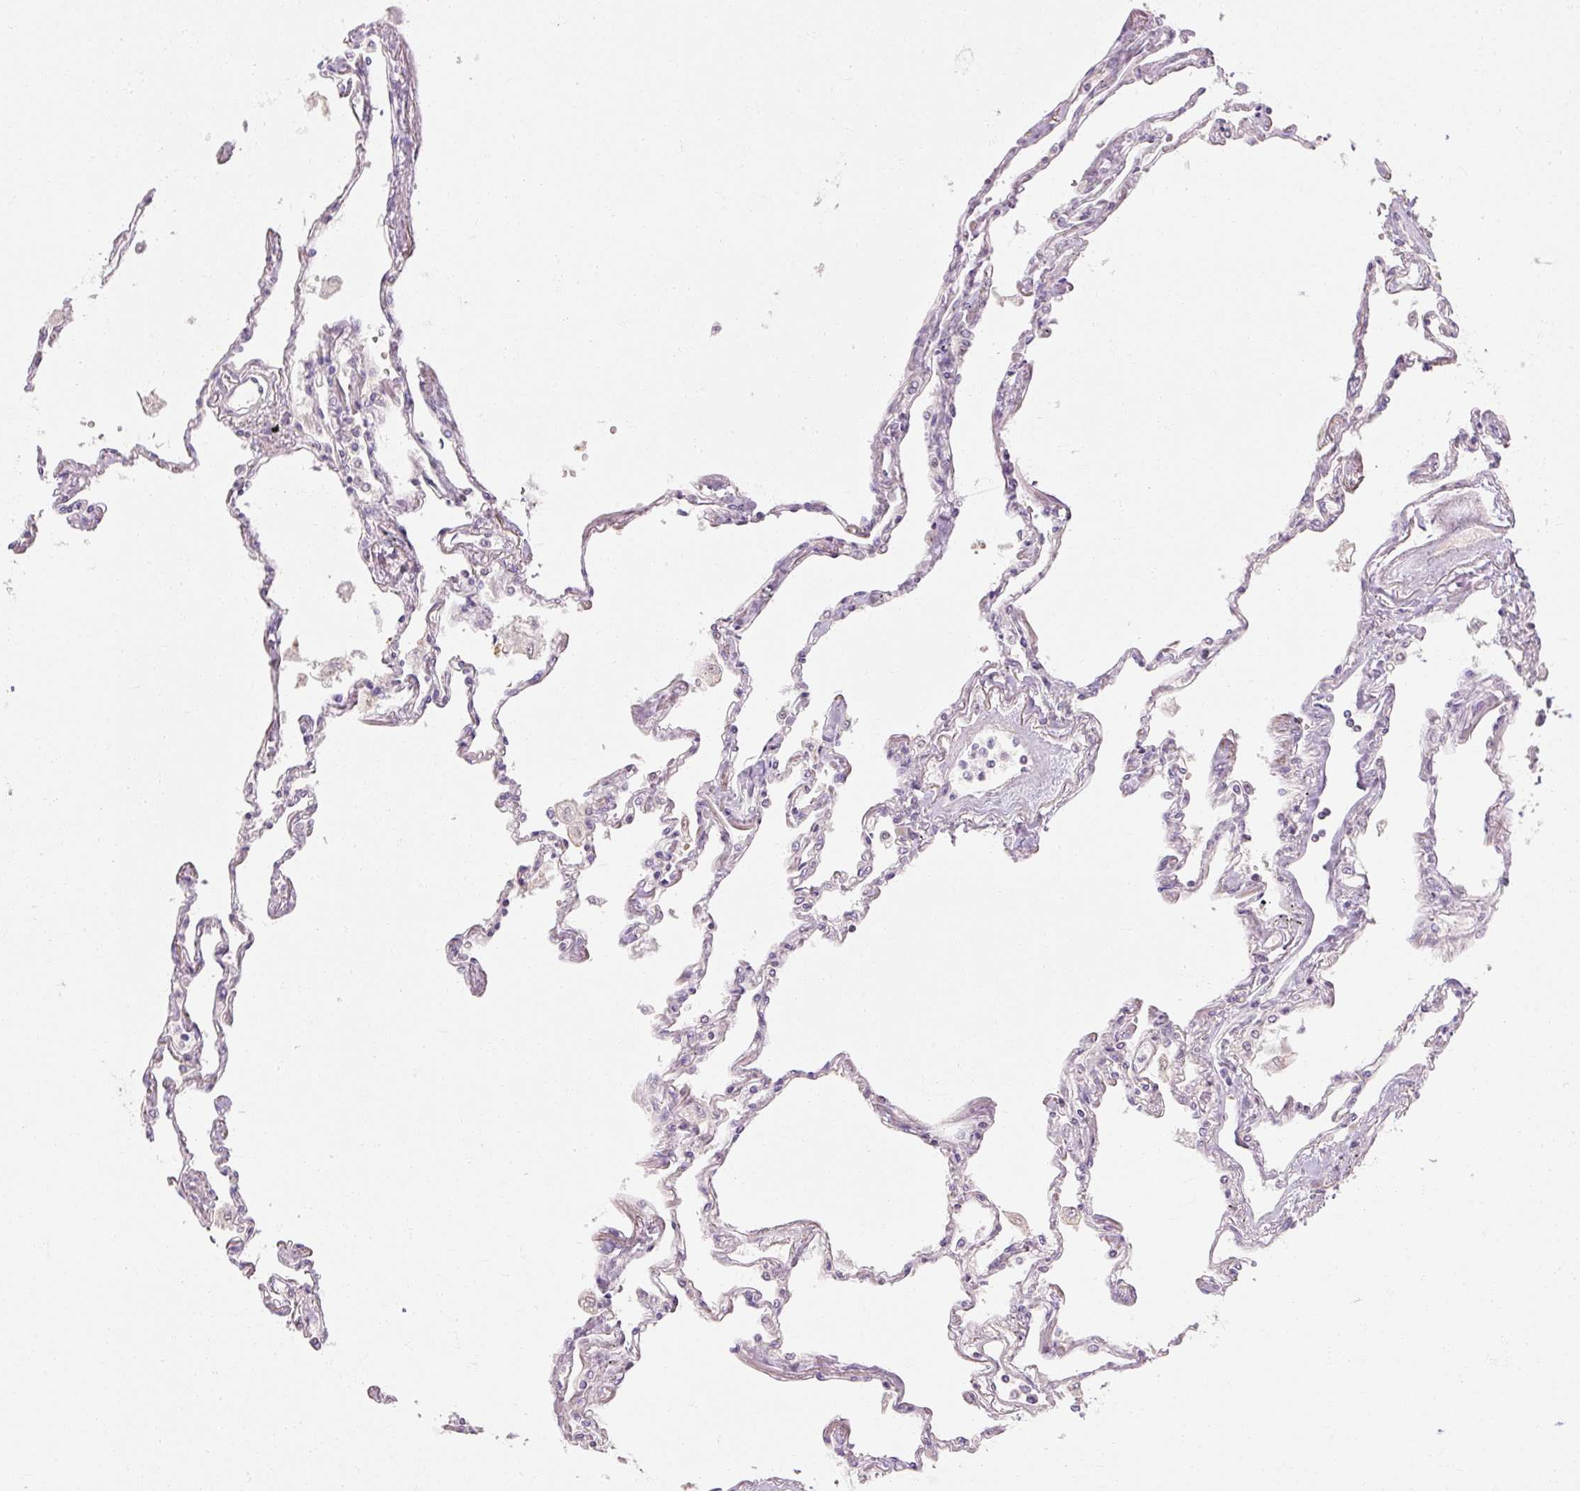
{"staining": {"intensity": "negative", "quantity": "none", "location": "none"}, "tissue": "lung", "cell_type": "Alveolar cells", "image_type": "normal", "snomed": [{"axis": "morphology", "description": "Normal tissue, NOS"}, {"axis": "topography", "description": "Lung"}], "caption": "Immunohistochemical staining of normal lung shows no significant staining in alveolar cells.", "gene": "NFE2L3", "patient": {"sex": "female", "age": 67}}